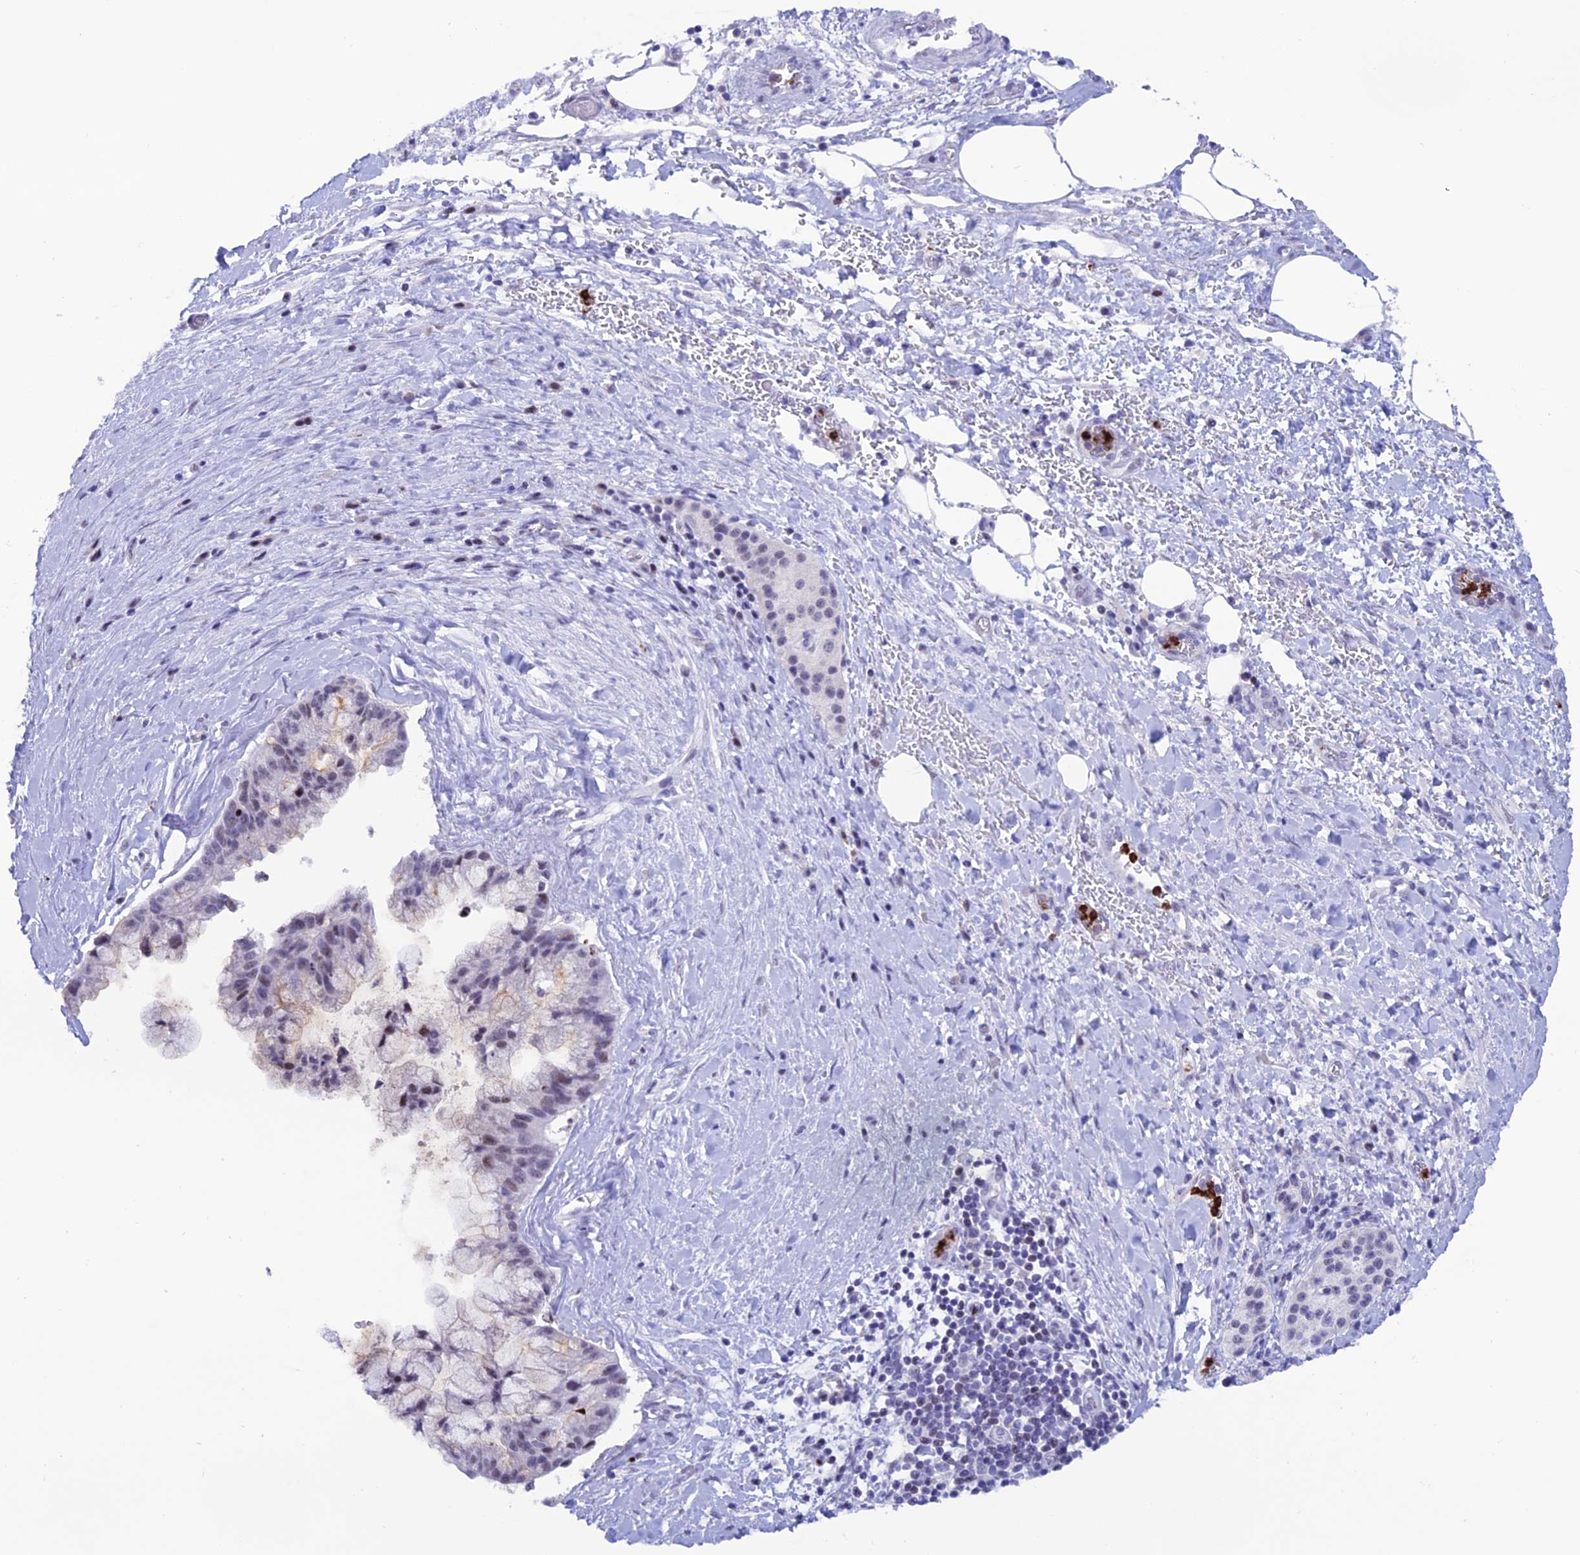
{"staining": {"intensity": "weak", "quantity": "<25%", "location": "nuclear"}, "tissue": "pancreatic cancer", "cell_type": "Tumor cells", "image_type": "cancer", "snomed": [{"axis": "morphology", "description": "Adenocarcinoma, NOS"}, {"axis": "topography", "description": "Pancreas"}], "caption": "Tumor cells show no significant expression in pancreatic cancer (adenocarcinoma).", "gene": "MFSD2B", "patient": {"sex": "male", "age": 73}}